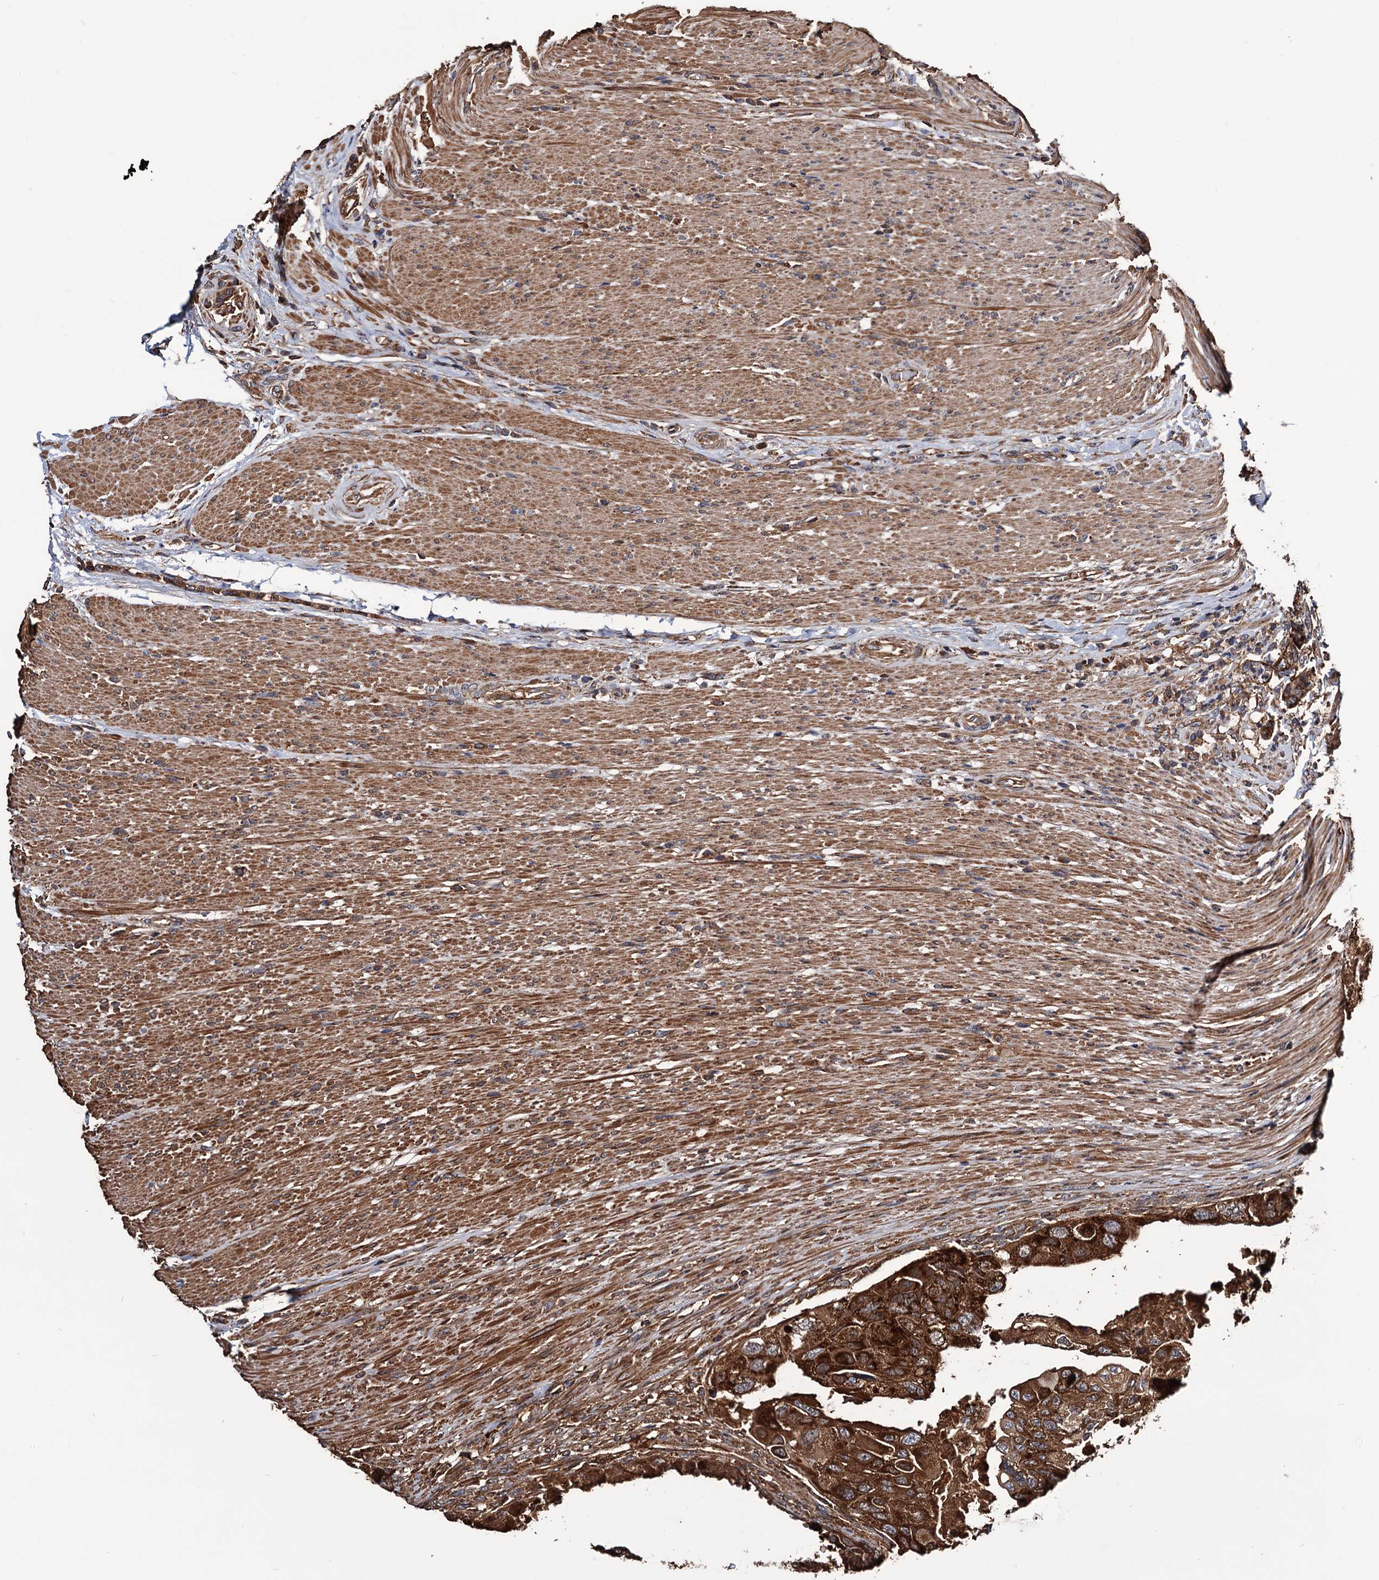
{"staining": {"intensity": "strong", "quantity": ">75%", "location": "cytoplasmic/membranous"}, "tissue": "colorectal cancer", "cell_type": "Tumor cells", "image_type": "cancer", "snomed": [{"axis": "morphology", "description": "Adenocarcinoma, NOS"}, {"axis": "topography", "description": "Rectum"}], "caption": "Immunohistochemical staining of adenocarcinoma (colorectal) exhibits high levels of strong cytoplasmic/membranous protein positivity in about >75% of tumor cells. (Brightfield microscopy of DAB IHC at high magnification).", "gene": "MRPL42", "patient": {"sex": "male", "age": 63}}